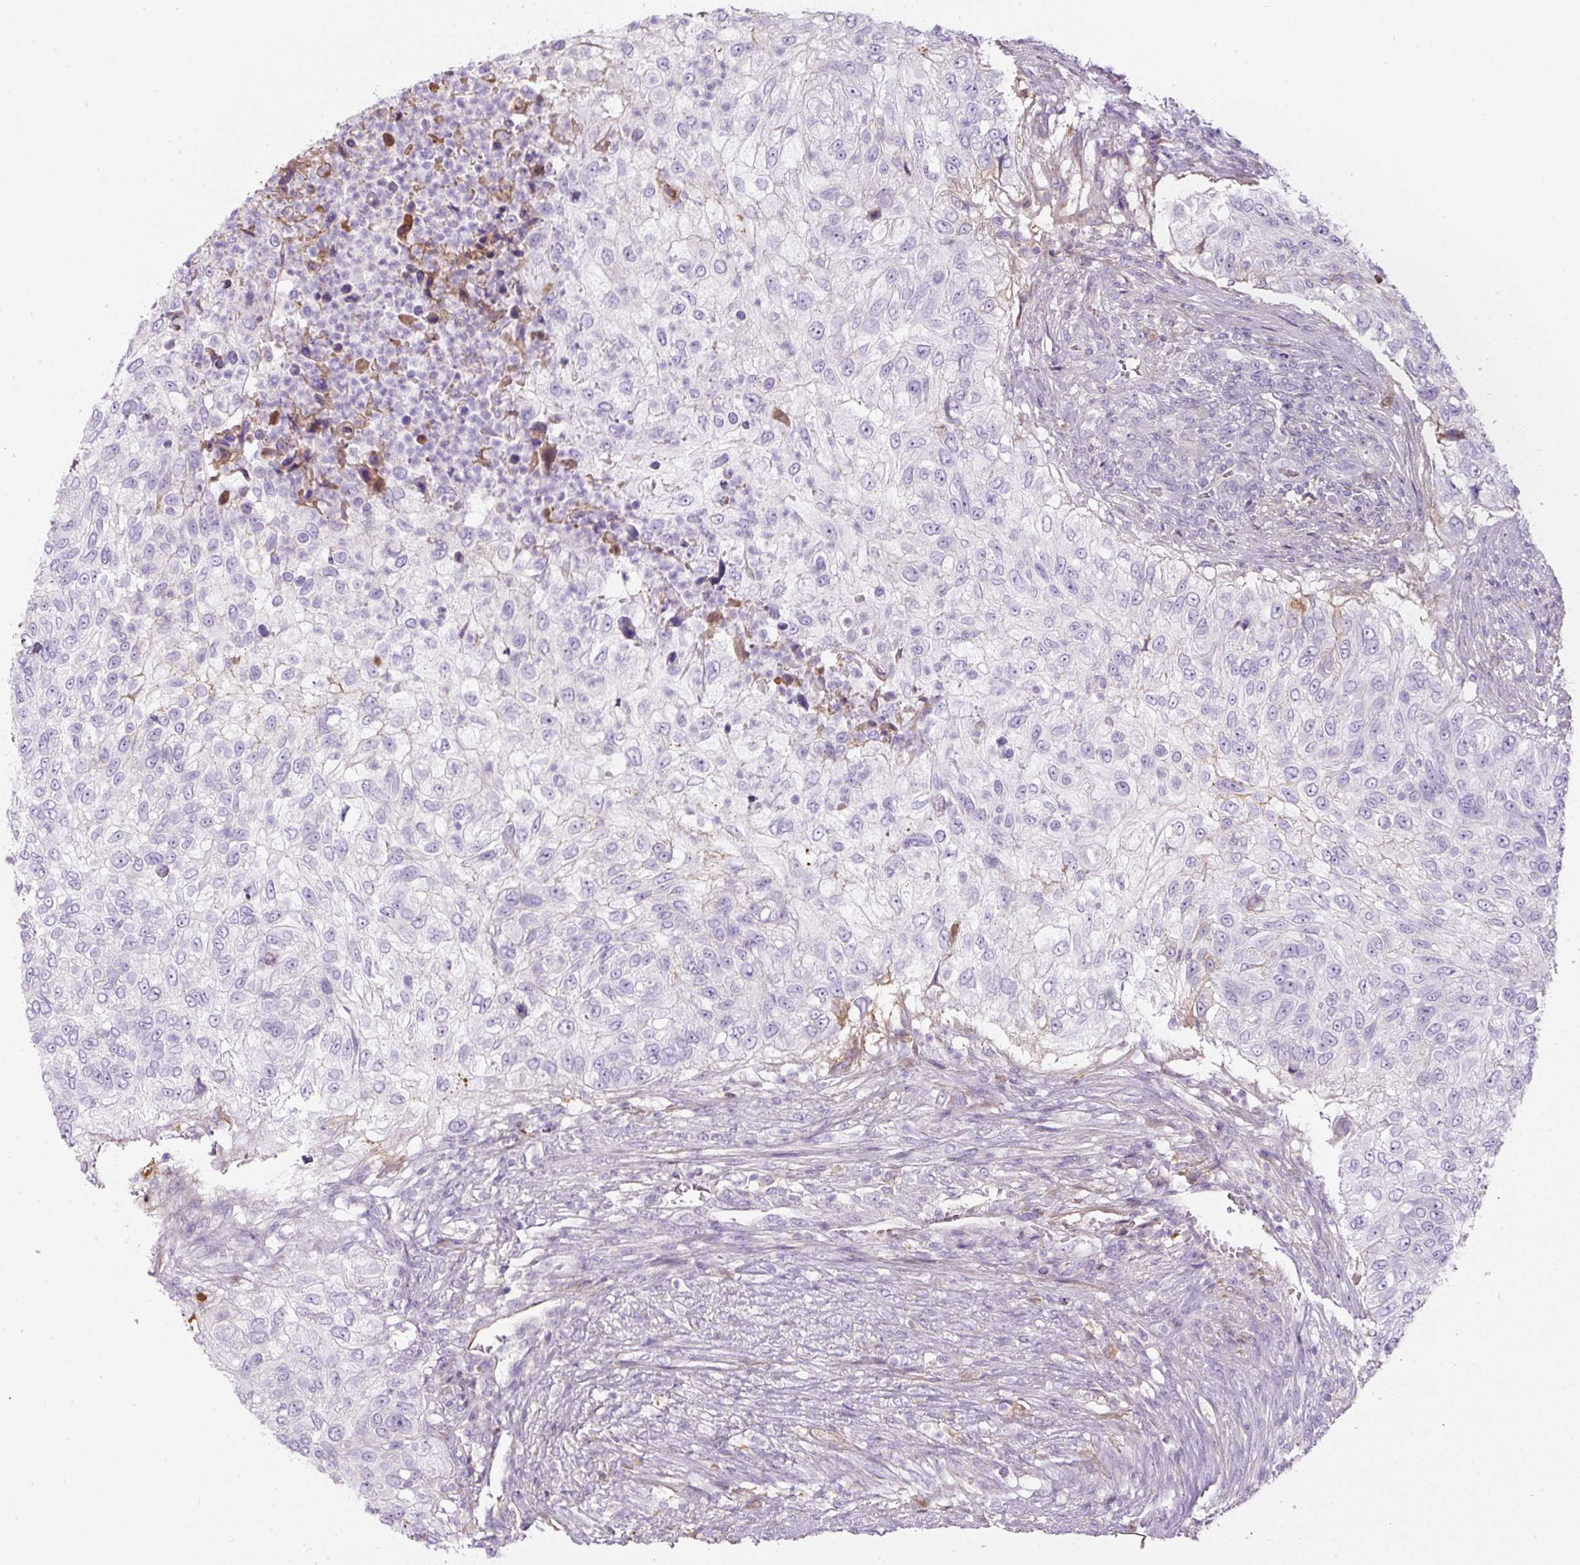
{"staining": {"intensity": "negative", "quantity": "none", "location": "none"}, "tissue": "urothelial cancer", "cell_type": "Tumor cells", "image_type": "cancer", "snomed": [{"axis": "morphology", "description": "Urothelial carcinoma, High grade"}, {"axis": "topography", "description": "Urinary bladder"}], "caption": "Protein analysis of urothelial cancer shows no significant staining in tumor cells.", "gene": "APOA1", "patient": {"sex": "female", "age": 60}}